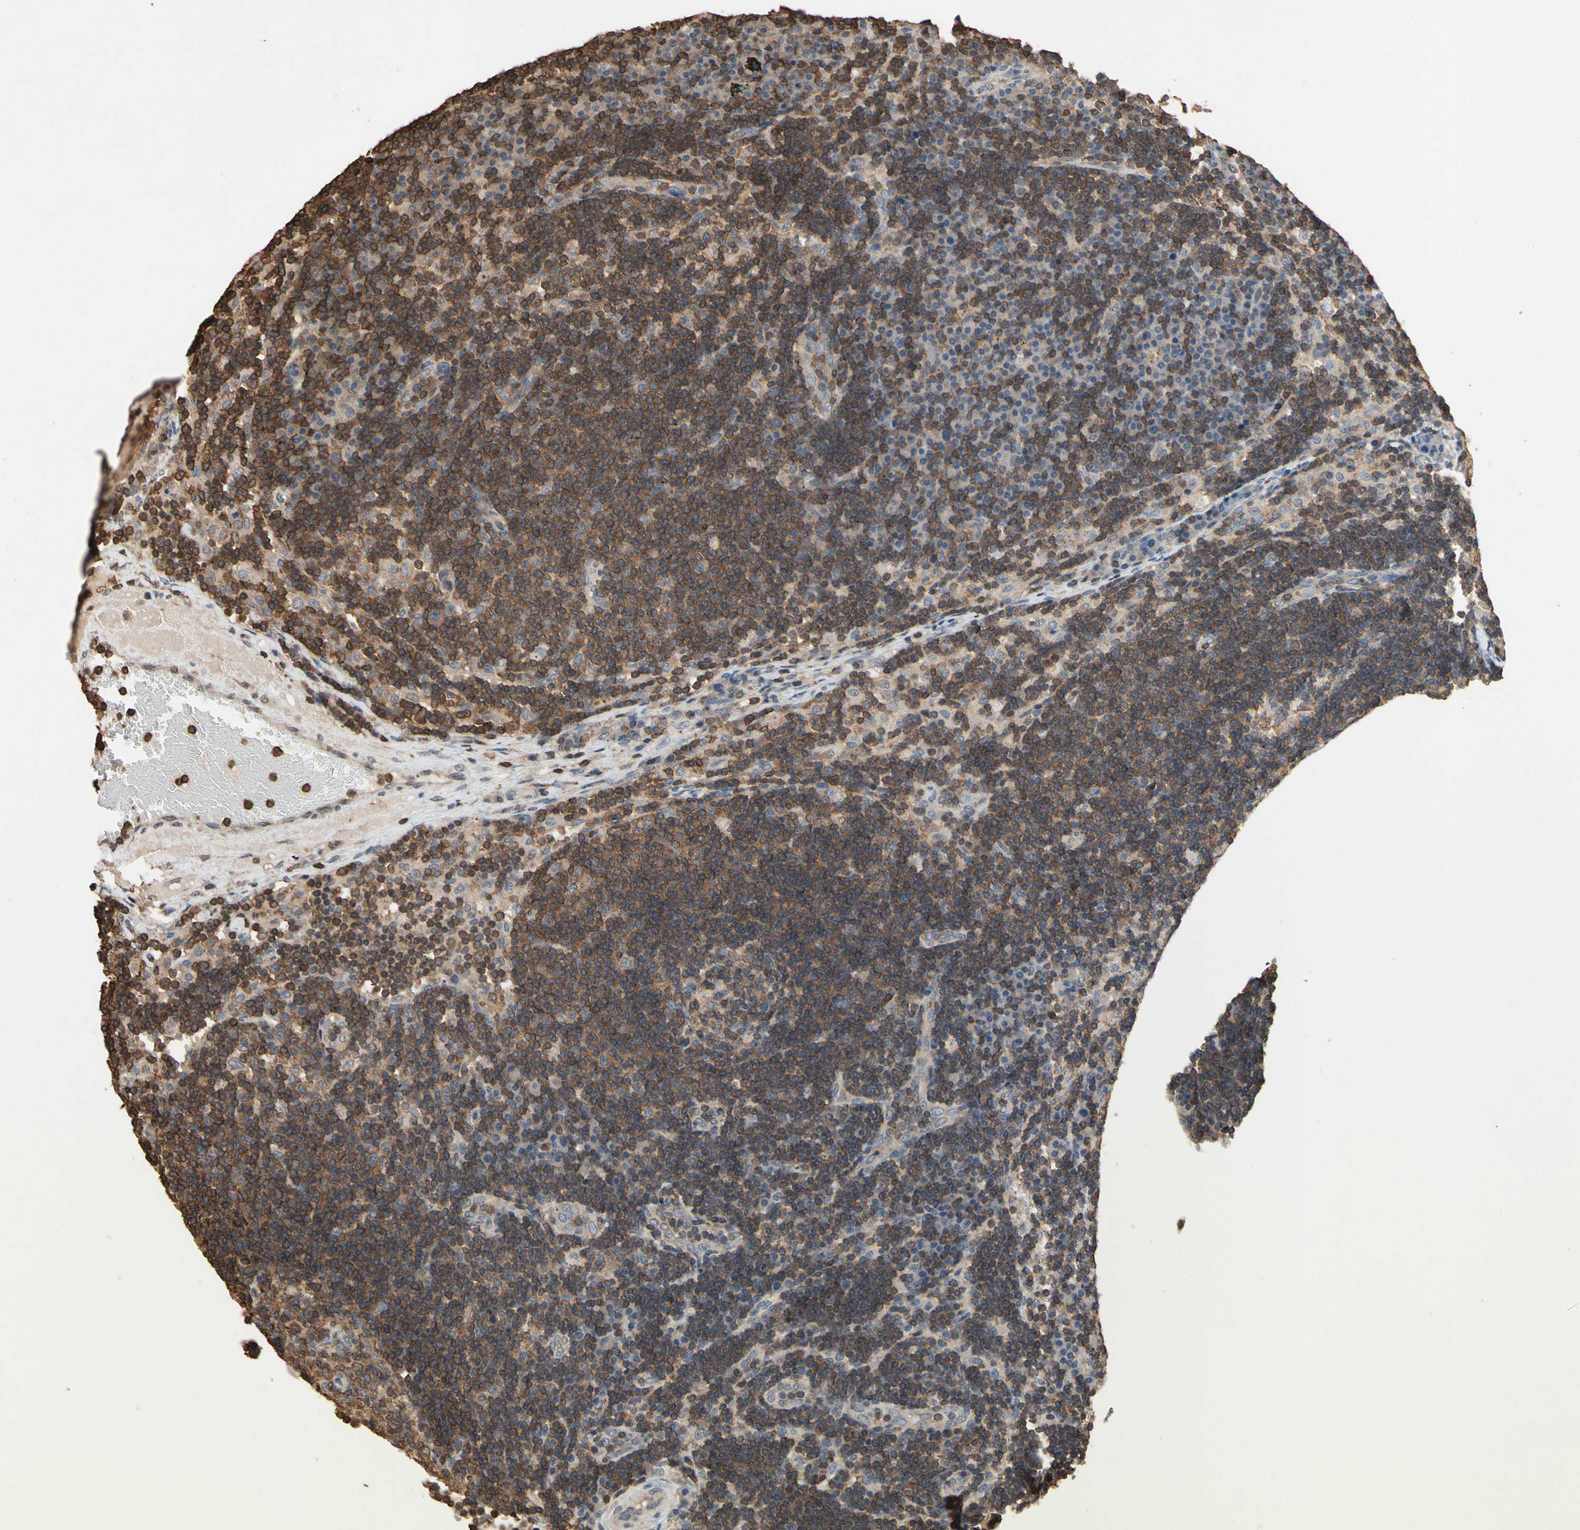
{"staining": {"intensity": "strong", "quantity": ">75%", "location": "cytoplasmic/membranous"}, "tissue": "lymph node", "cell_type": "Germinal center cells", "image_type": "normal", "snomed": [{"axis": "morphology", "description": "Normal tissue, NOS"}, {"axis": "morphology", "description": "Squamous cell carcinoma, metastatic, NOS"}, {"axis": "topography", "description": "Lymph node"}], "caption": "Immunohistochemistry staining of unremarkable lymph node, which exhibits high levels of strong cytoplasmic/membranous staining in approximately >75% of germinal center cells indicating strong cytoplasmic/membranous protein staining. The staining was performed using DAB (3,3'-diaminobenzidine) (brown) for protein detection and nuclei were counterstained in hematoxylin (blue).", "gene": "MAP3K10", "patient": {"sex": "female", "age": 53}}